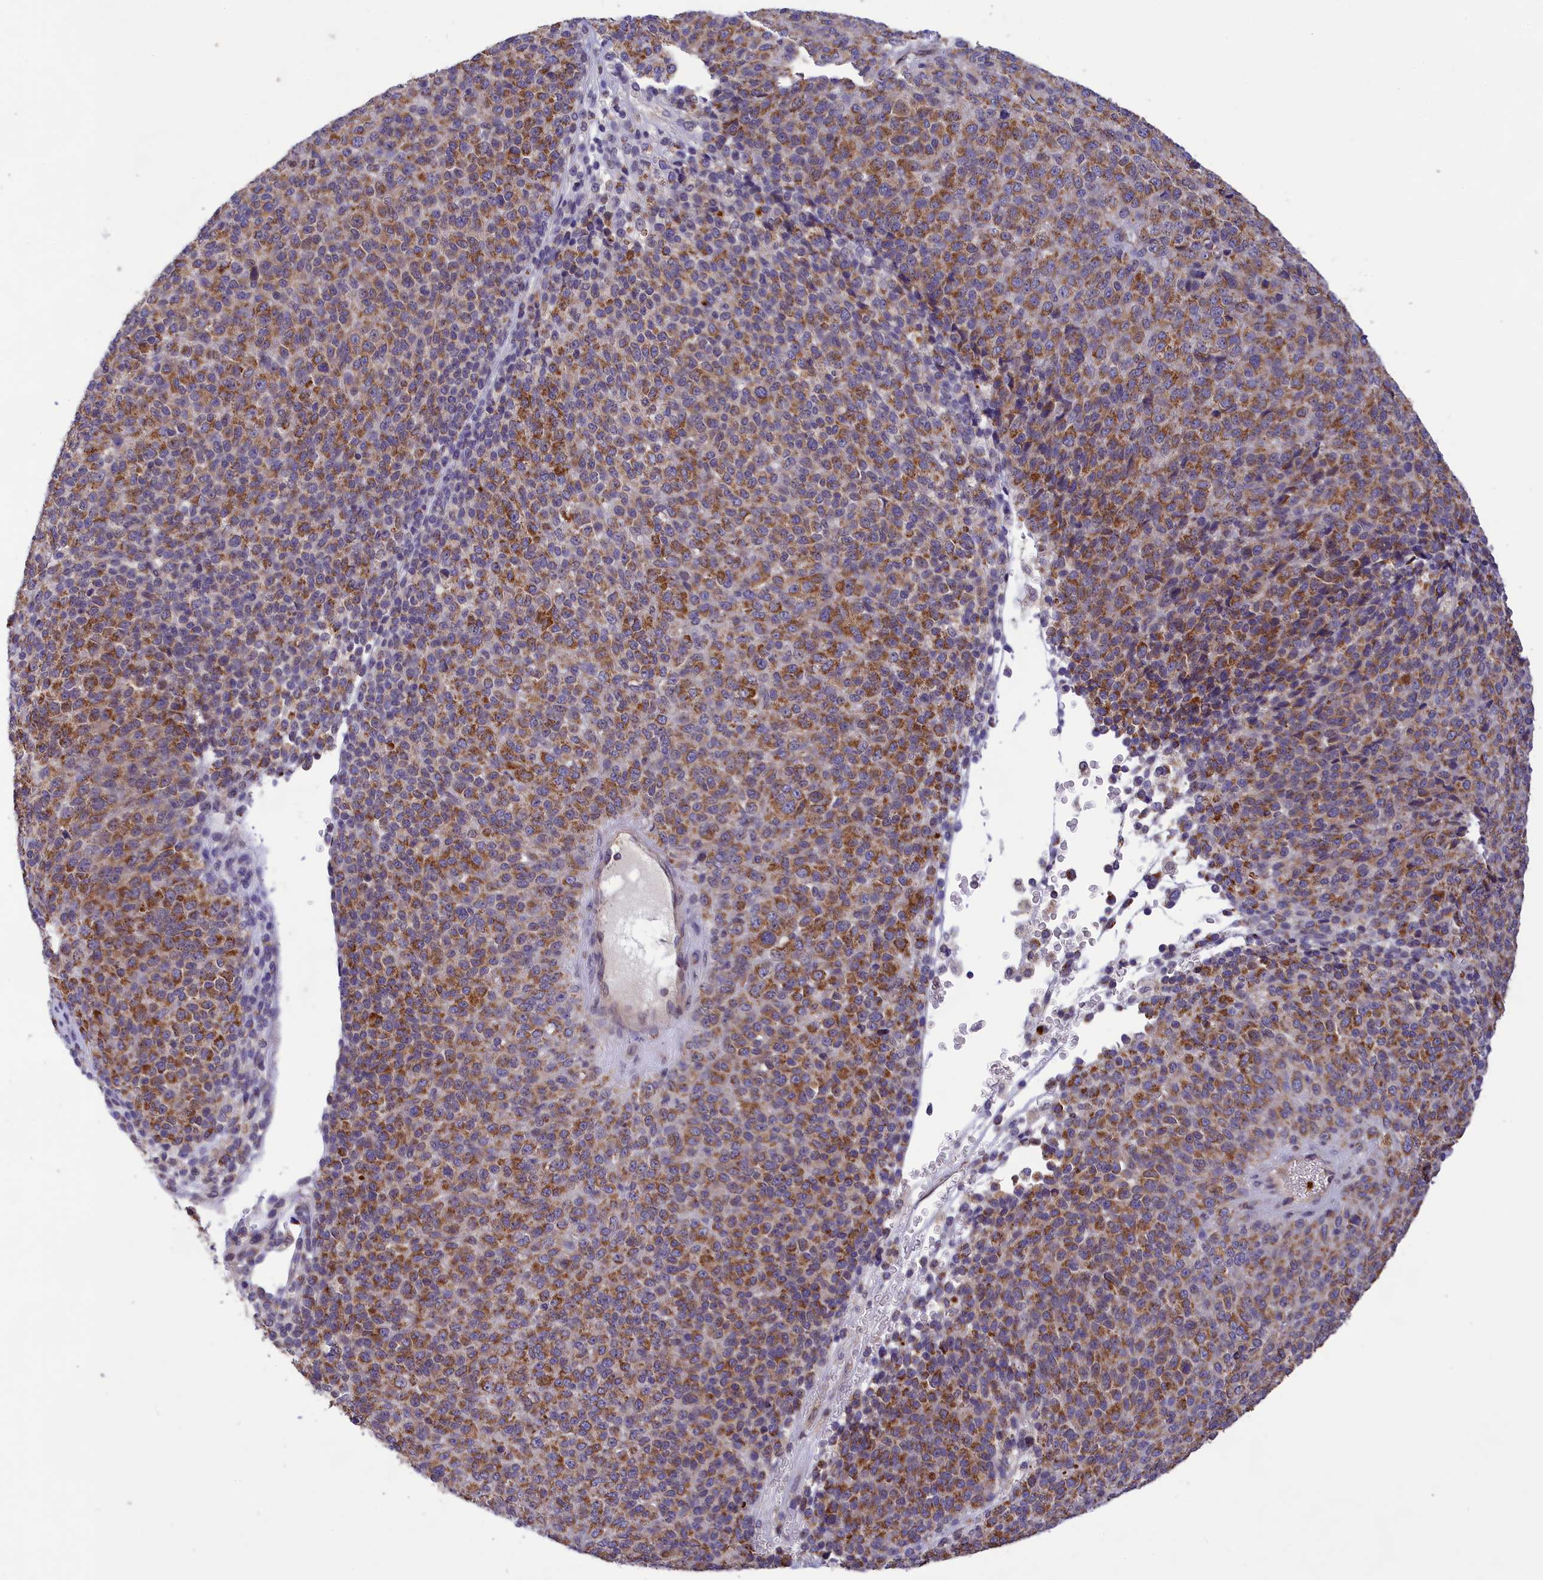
{"staining": {"intensity": "moderate", "quantity": ">75%", "location": "cytoplasmic/membranous"}, "tissue": "melanoma", "cell_type": "Tumor cells", "image_type": "cancer", "snomed": [{"axis": "morphology", "description": "Malignant melanoma, Metastatic site"}, {"axis": "topography", "description": "Brain"}], "caption": "Protein expression by IHC exhibits moderate cytoplasmic/membranous positivity in about >75% of tumor cells in malignant melanoma (metastatic site).", "gene": "PKHD1L1", "patient": {"sex": "female", "age": 56}}